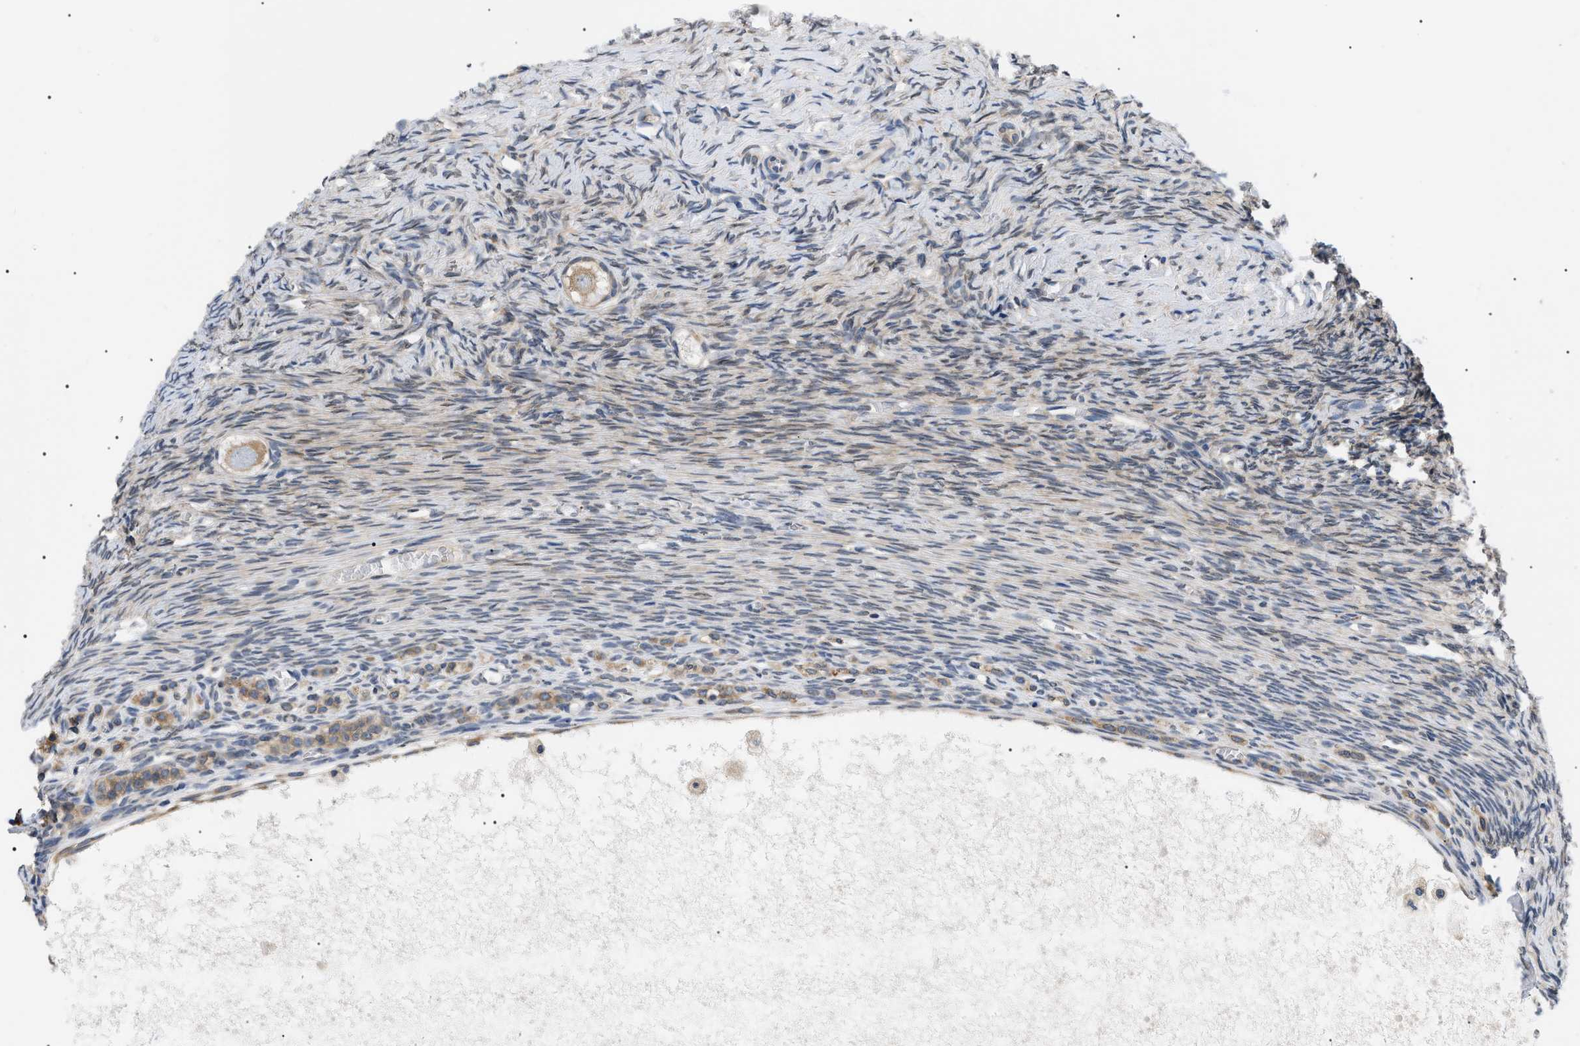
{"staining": {"intensity": "moderate", "quantity": ">75%", "location": "cytoplasmic/membranous"}, "tissue": "ovary", "cell_type": "Follicle cells", "image_type": "normal", "snomed": [{"axis": "morphology", "description": "Normal tissue, NOS"}, {"axis": "topography", "description": "Ovary"}], "caption": "Protein expression analysis of unremarkable ovary reveals moderate cytoplasmic/membranous positivity in about >75% of follicle cells. The protein is shown in brown color, while the nuclei are stained blue.", "gene": "DERL1", "patient": {"sex": "female", "age": 27}}